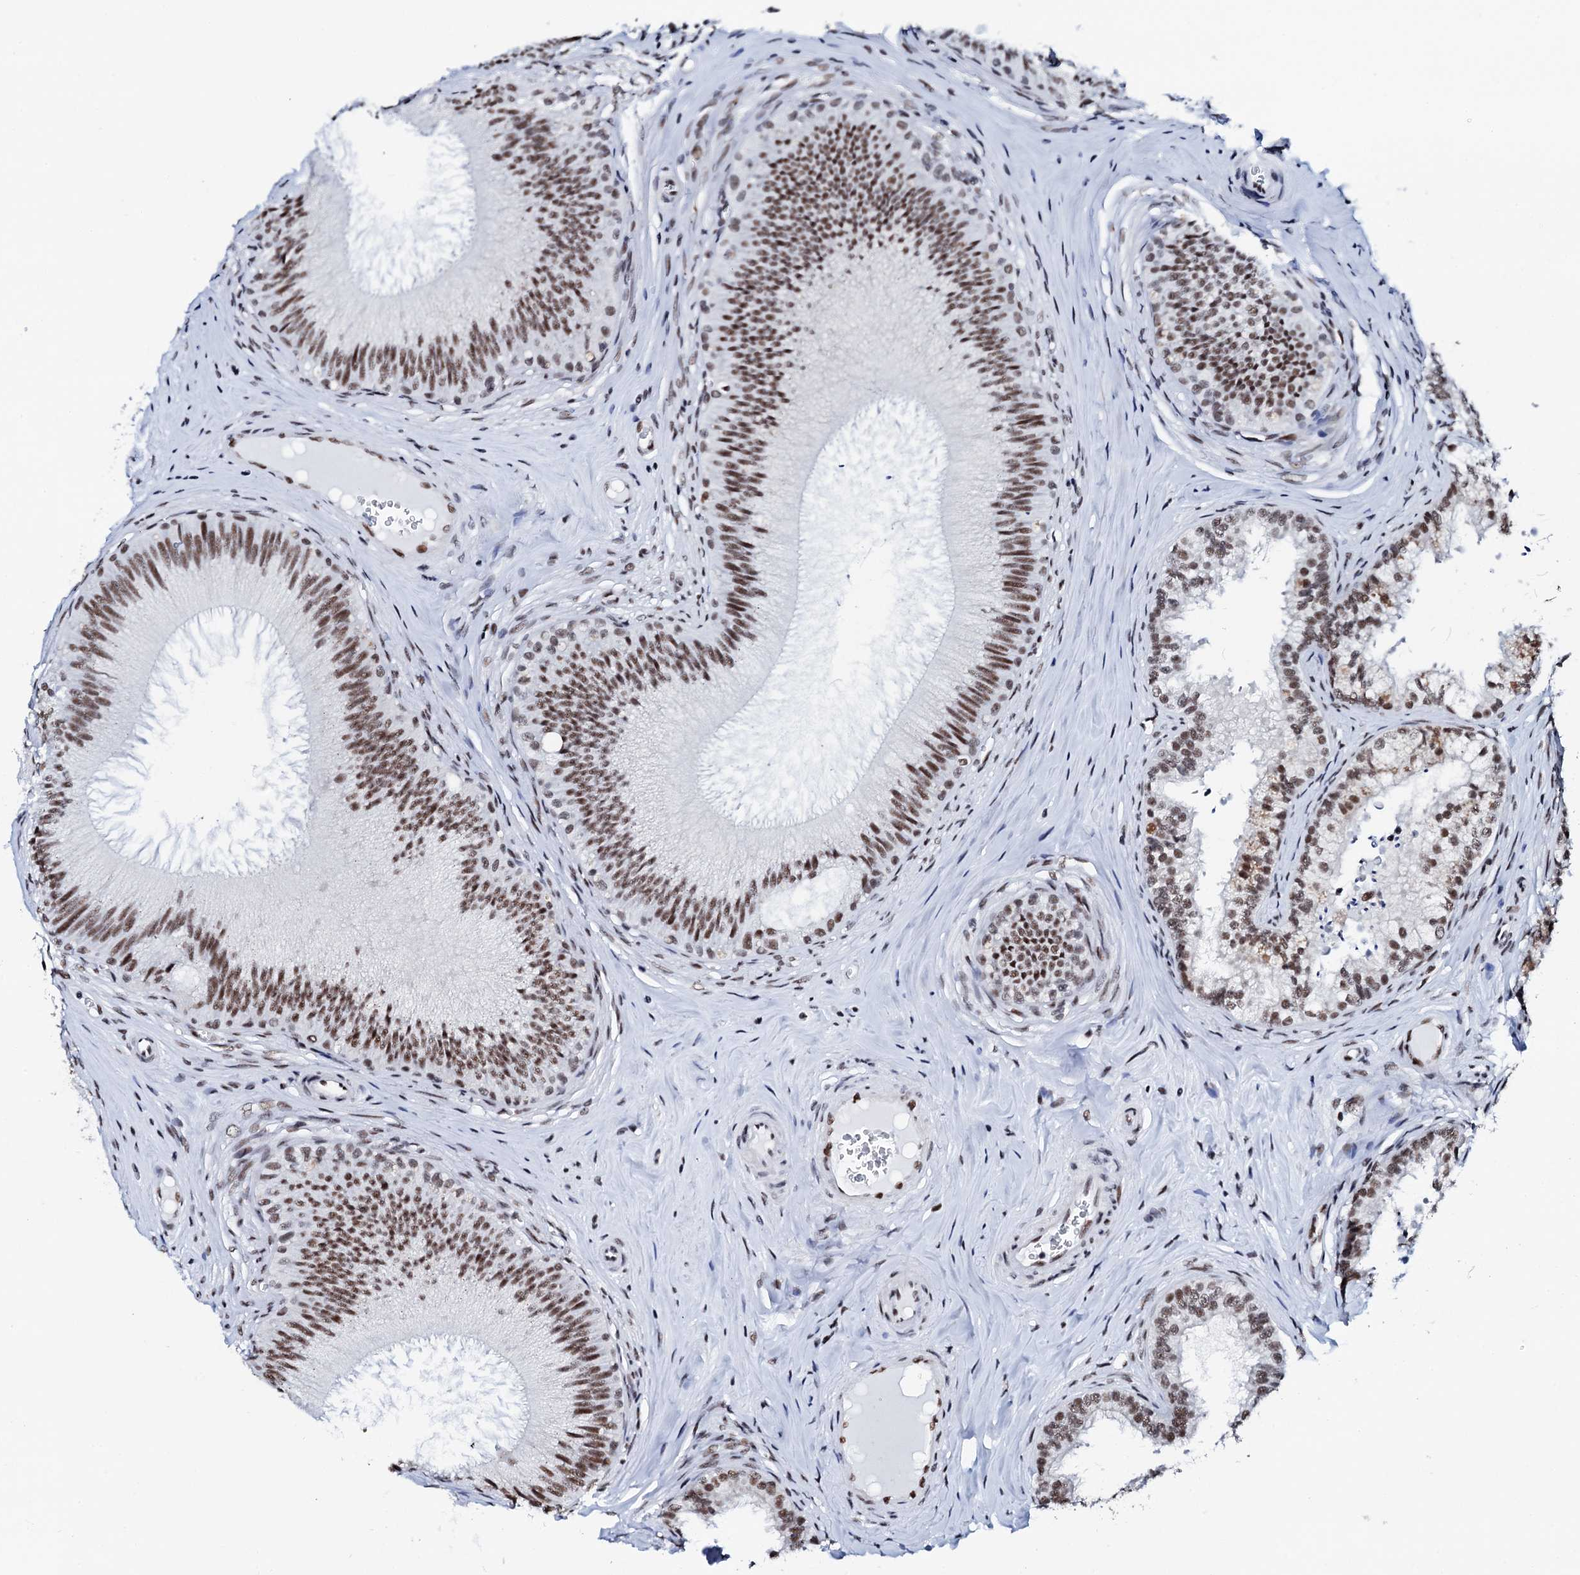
{"staining": {"intensity": "moderate", "quantity": ">75%", "location": "nuclear"}, "tissue": "epididymis", "cell_type": "Glandular cells", "image_type": "normal", "snomed": [{"axis": "morphology", "description": "Normal tissue, NOS"}, {"axis": "topography", "description": "Epididymis"}], "caption": "Protein staining of benign epididymis shows moderate nuclear positivity in about >75% of glandular cells.", "gene": "NKAPD1", "patient": {"sex": "male", "age": 46}}